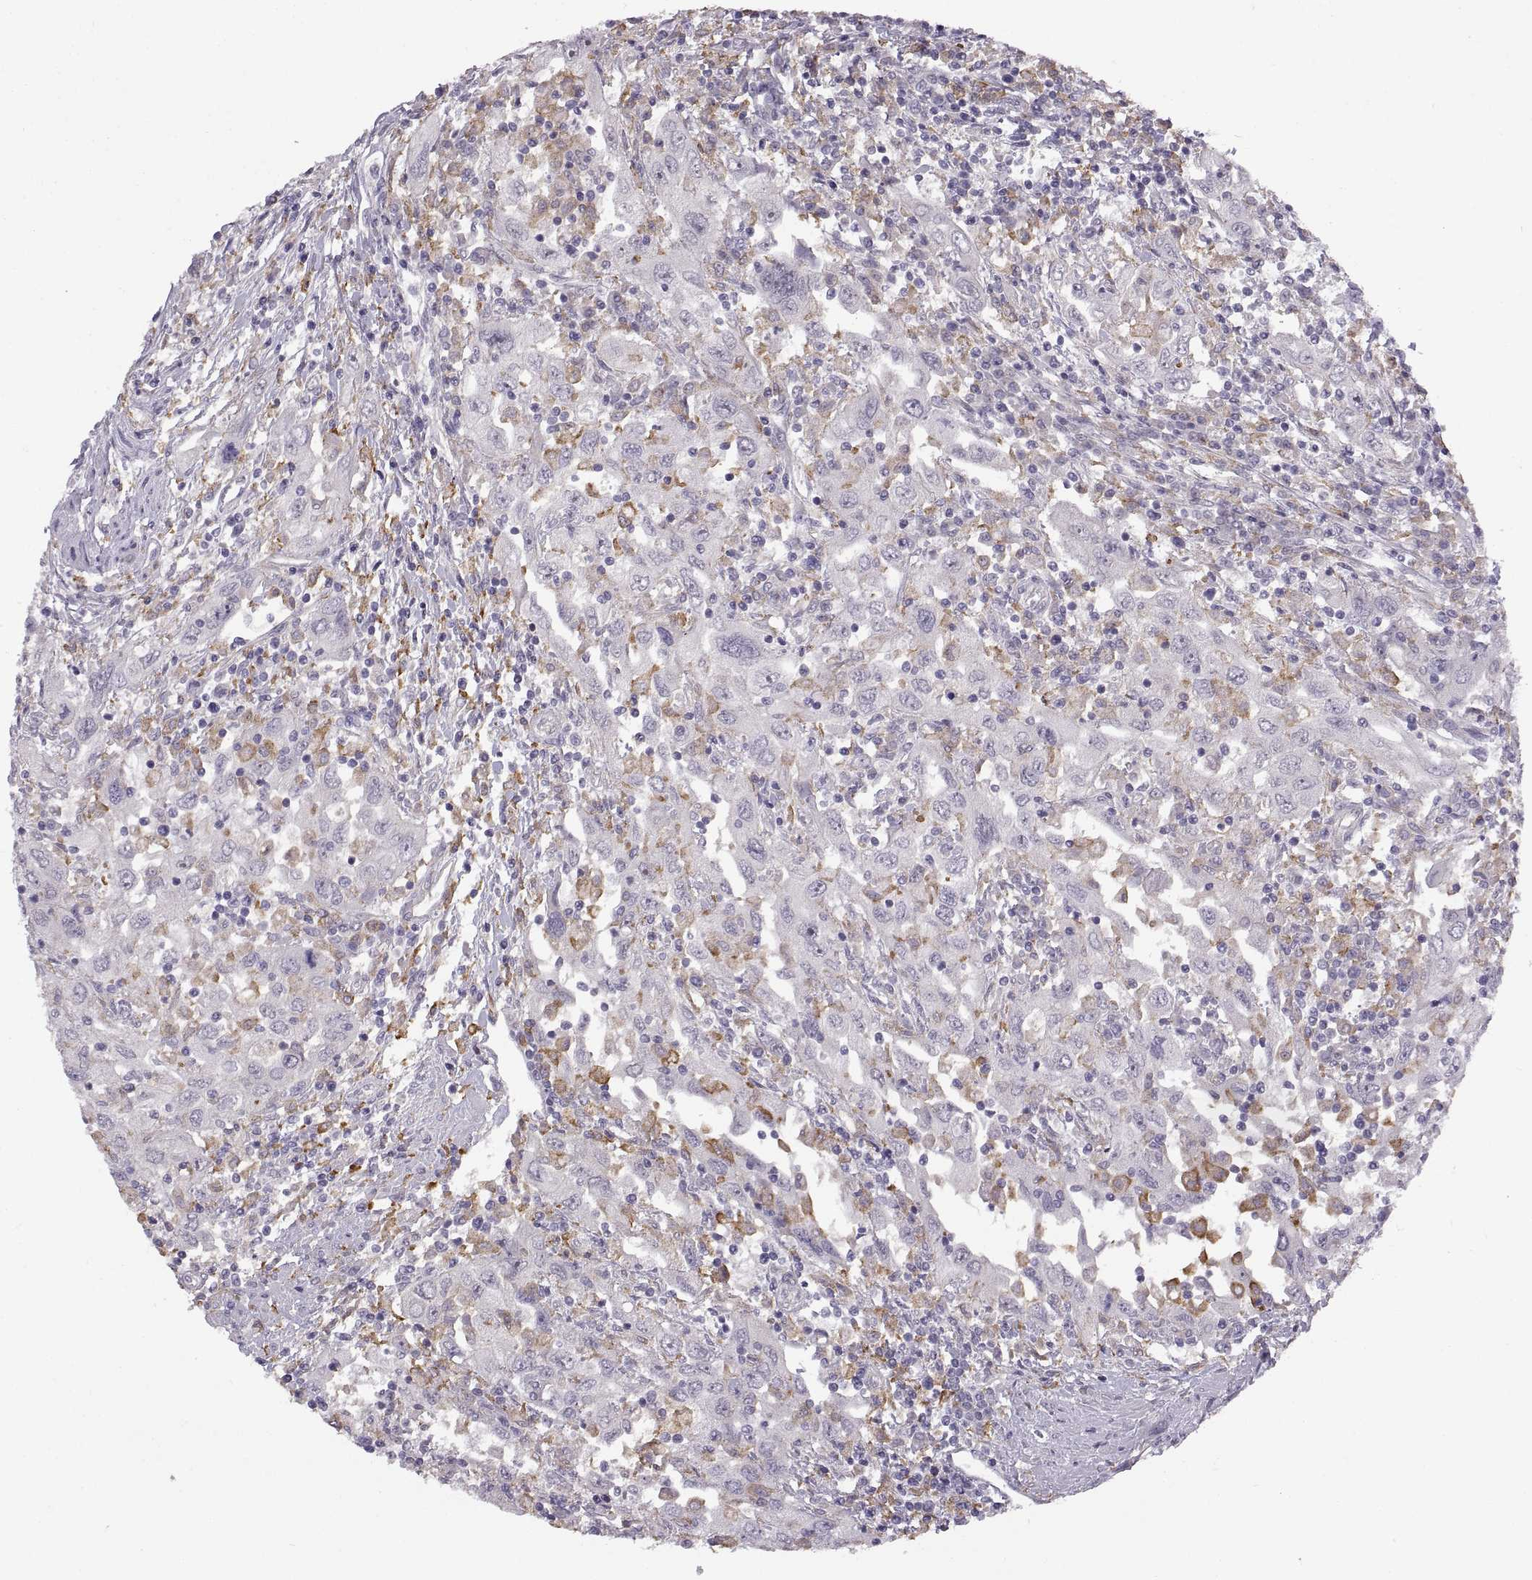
{"staining": {"intensity": "negative", "quantity": "none", "location": "none"}, "tissue": "urothelial cancer", "cell_type": "Tumor cells", "image_type": "cancer", "snomed": [{"axis": "morphology", "description": "Urothelial carcinoma, High grade"}, {"axis": "topography", "description": "Urinary bladder"}], "caption": "This is an immunohistochemistry histopathology image of high-grade urothelial carcinoma. There is no staining in tumor cells.", "gene": "MEIOC", "patient": {"sex": "male", "age": 76}}